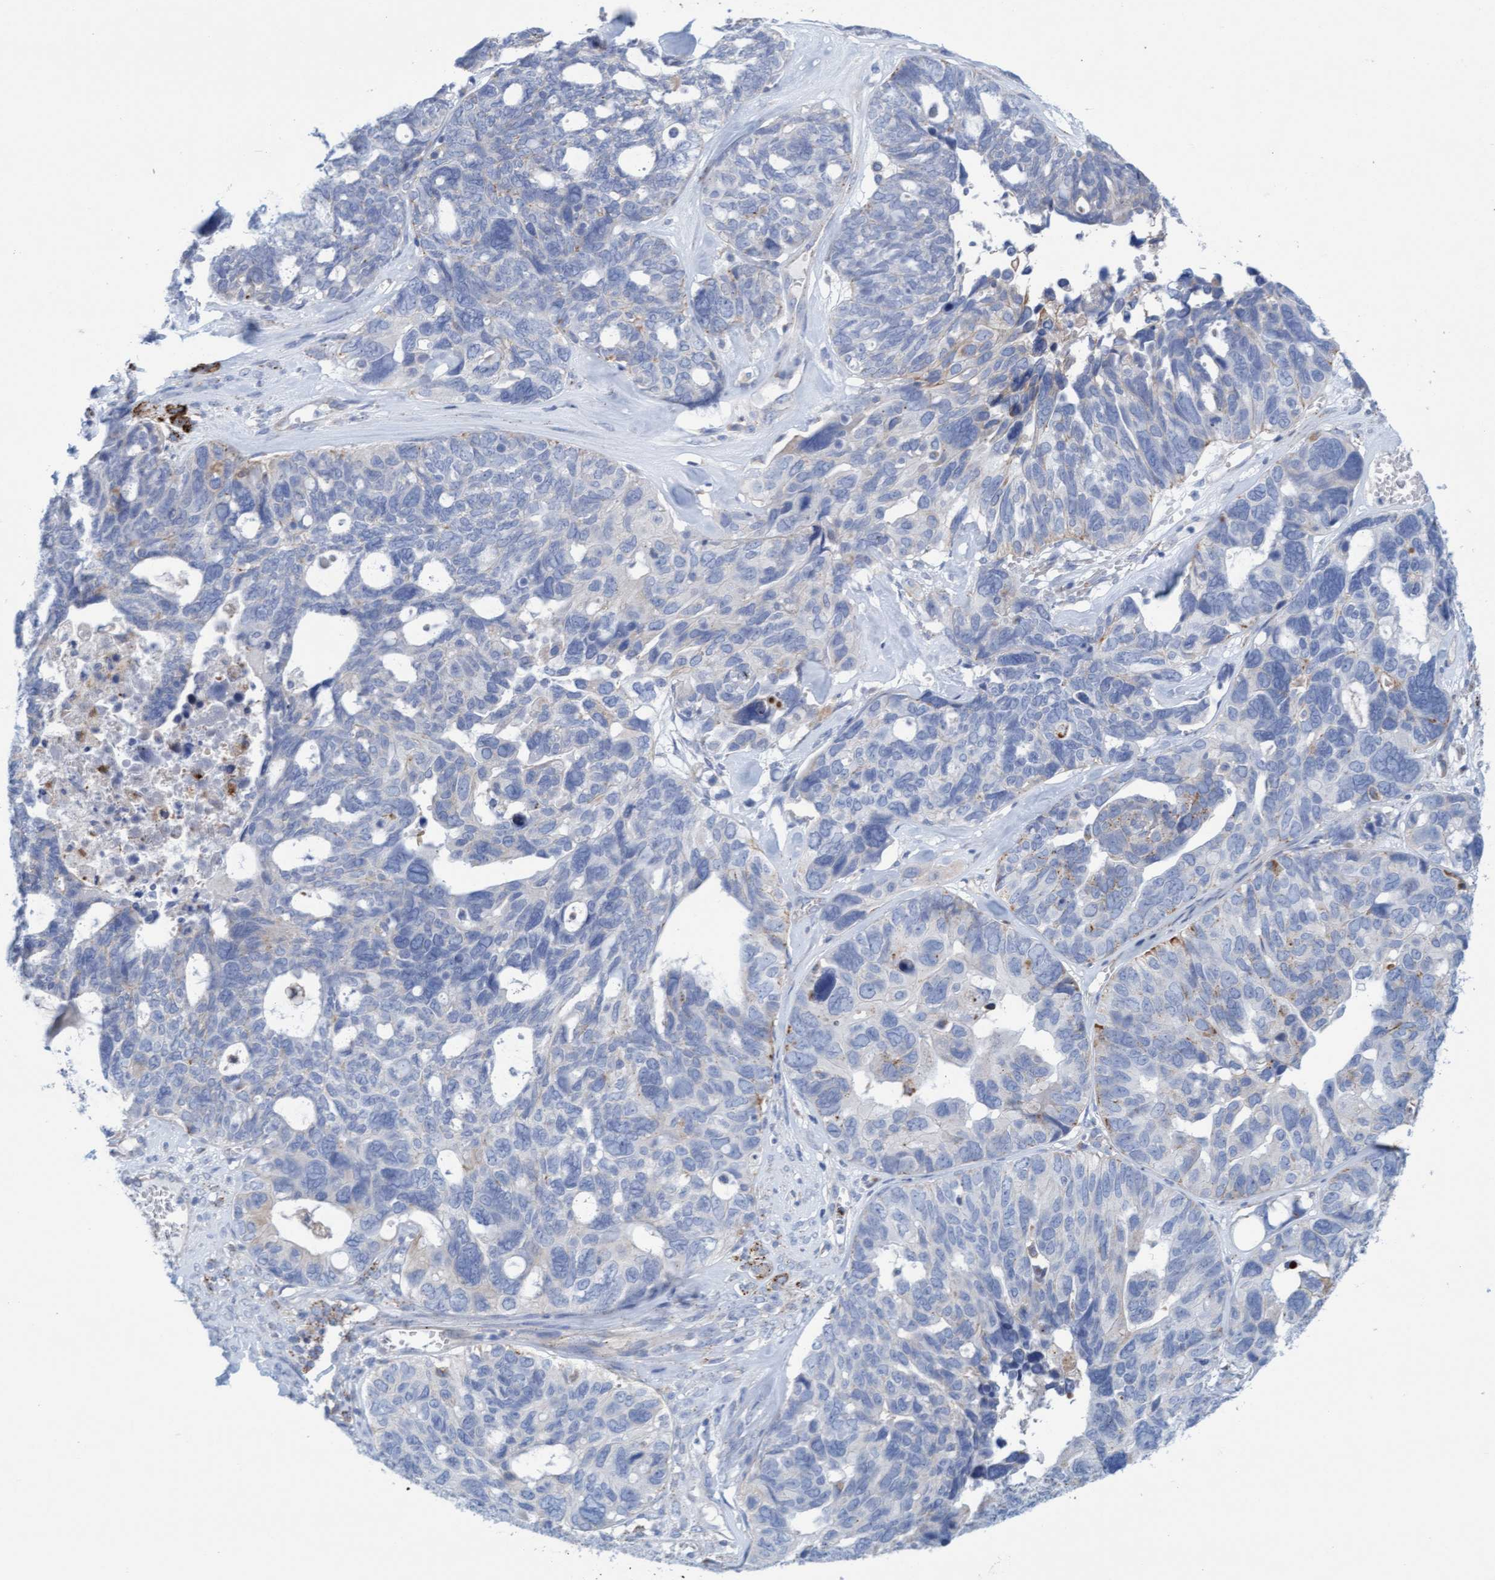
{"staining": {"intensity": "negative", "quantity": "none", "location": "none"}, "tissue": "ovarian cancer", "cell_type": "Tumor cells", "image_type": "cancer", "snomed": [{"axis": "morphology", "description": "Cystadenocarcinoma, serous, NOS"}, {"axis": "topography", "description": "Ovary"}], "caption": "Immunohistochemical staining of human ovarian serous cystadenocarcinoma exhibits no significant expression in tumor cells.", "gene": "SGSH", "patient": {"sex": "female", "age": 79}}